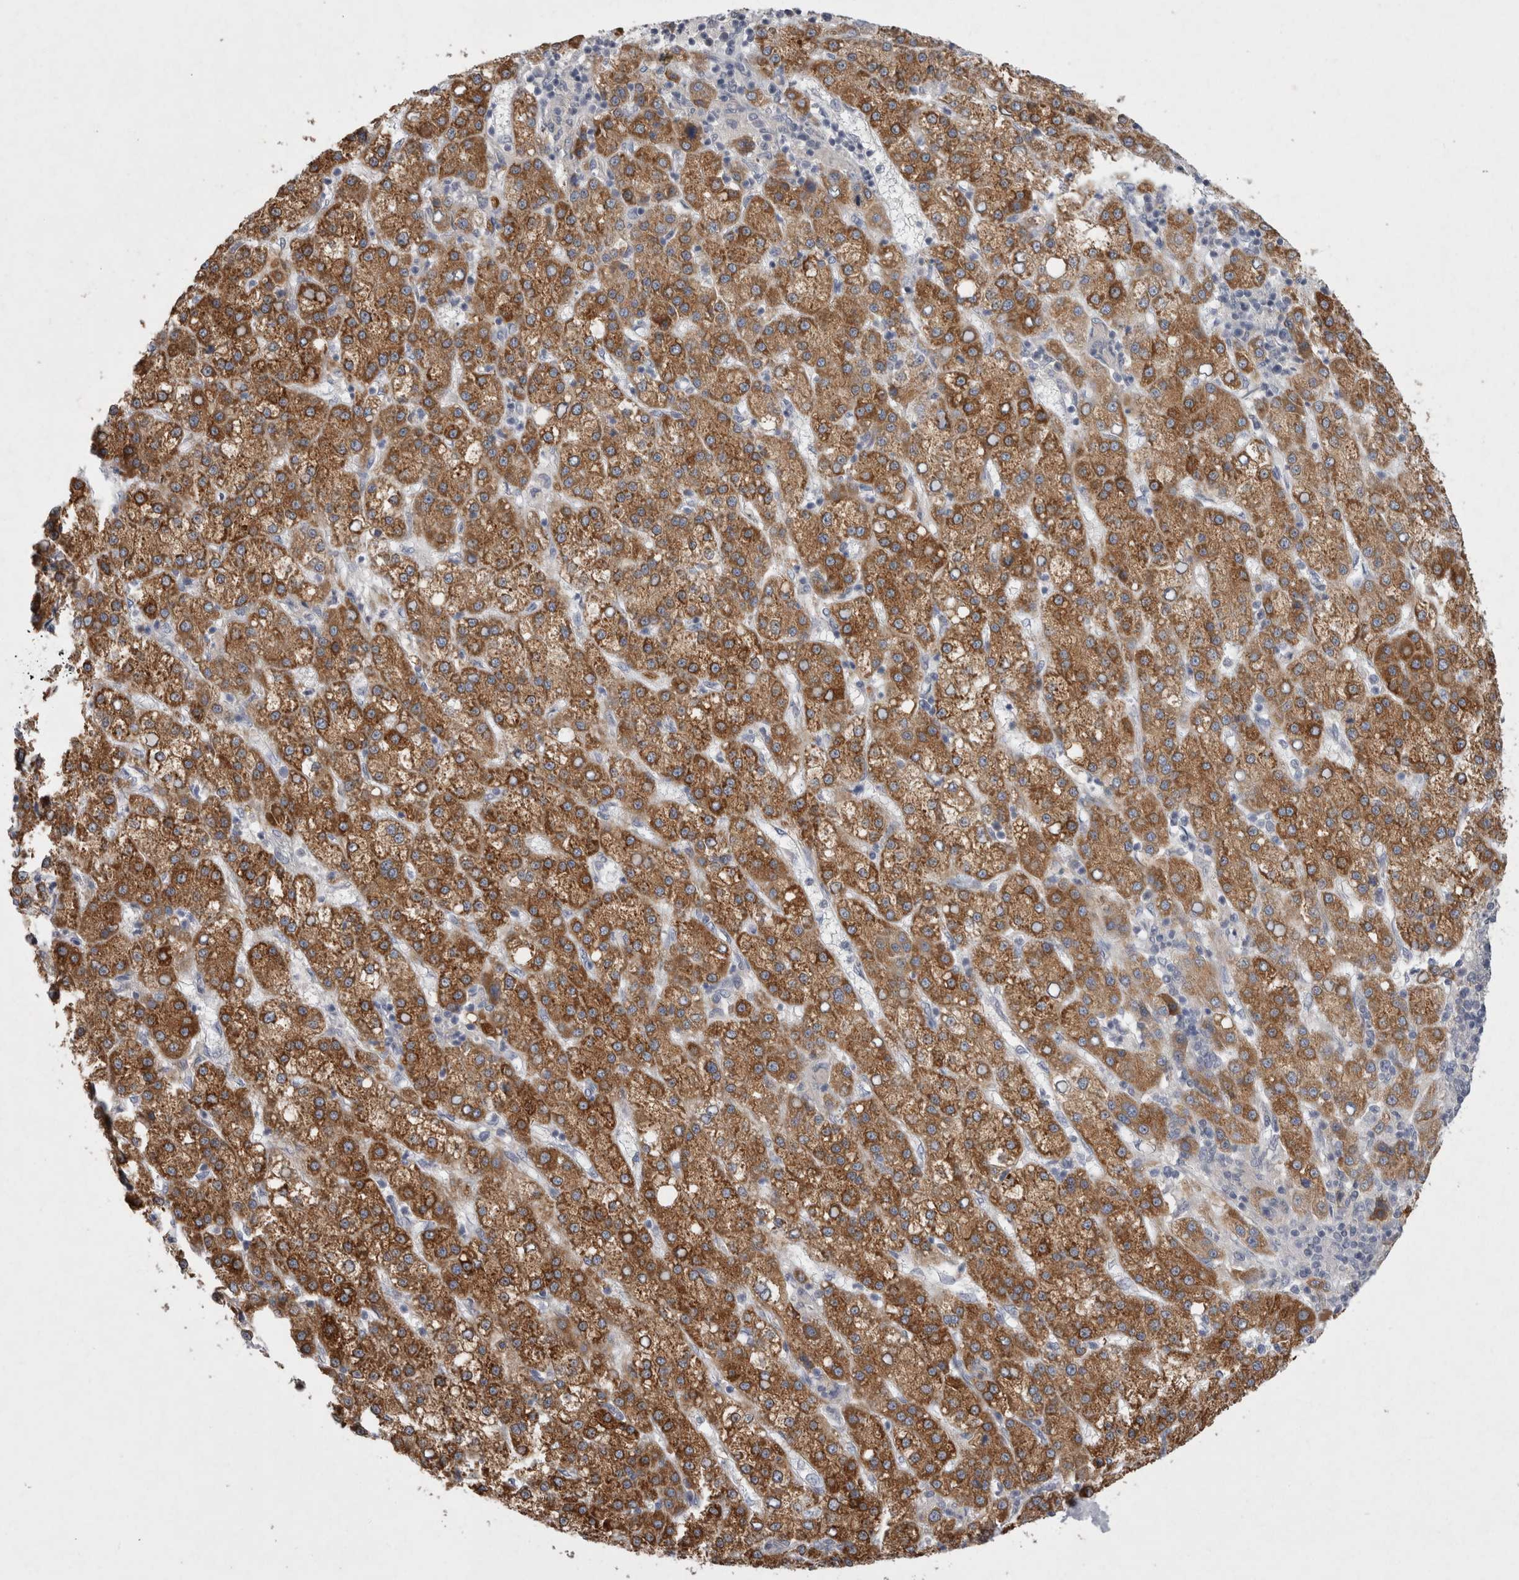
{"staining": {"intensity": "strong", "quantity": ">75%", "location": "cytoplasmic/membranous"}, "tissue": "liver cancer", "cell_type": "Tumor cells", "image_type": "cancer", "snomed": [{"axis": "morphology", "description": "Carcinoma, Hepatocellular, NOS"}, {"axis": "topography", "description": "Liver"}], "caption": "Immunohistochemical staining of liver hepatocellular carcinoma exhibits high levels of strong cytoplasmic/membranous protein staining in approximately >75% of tumor cells.", "gene": "LRRC40", "patient": {"sex": "female", "age": 58}}